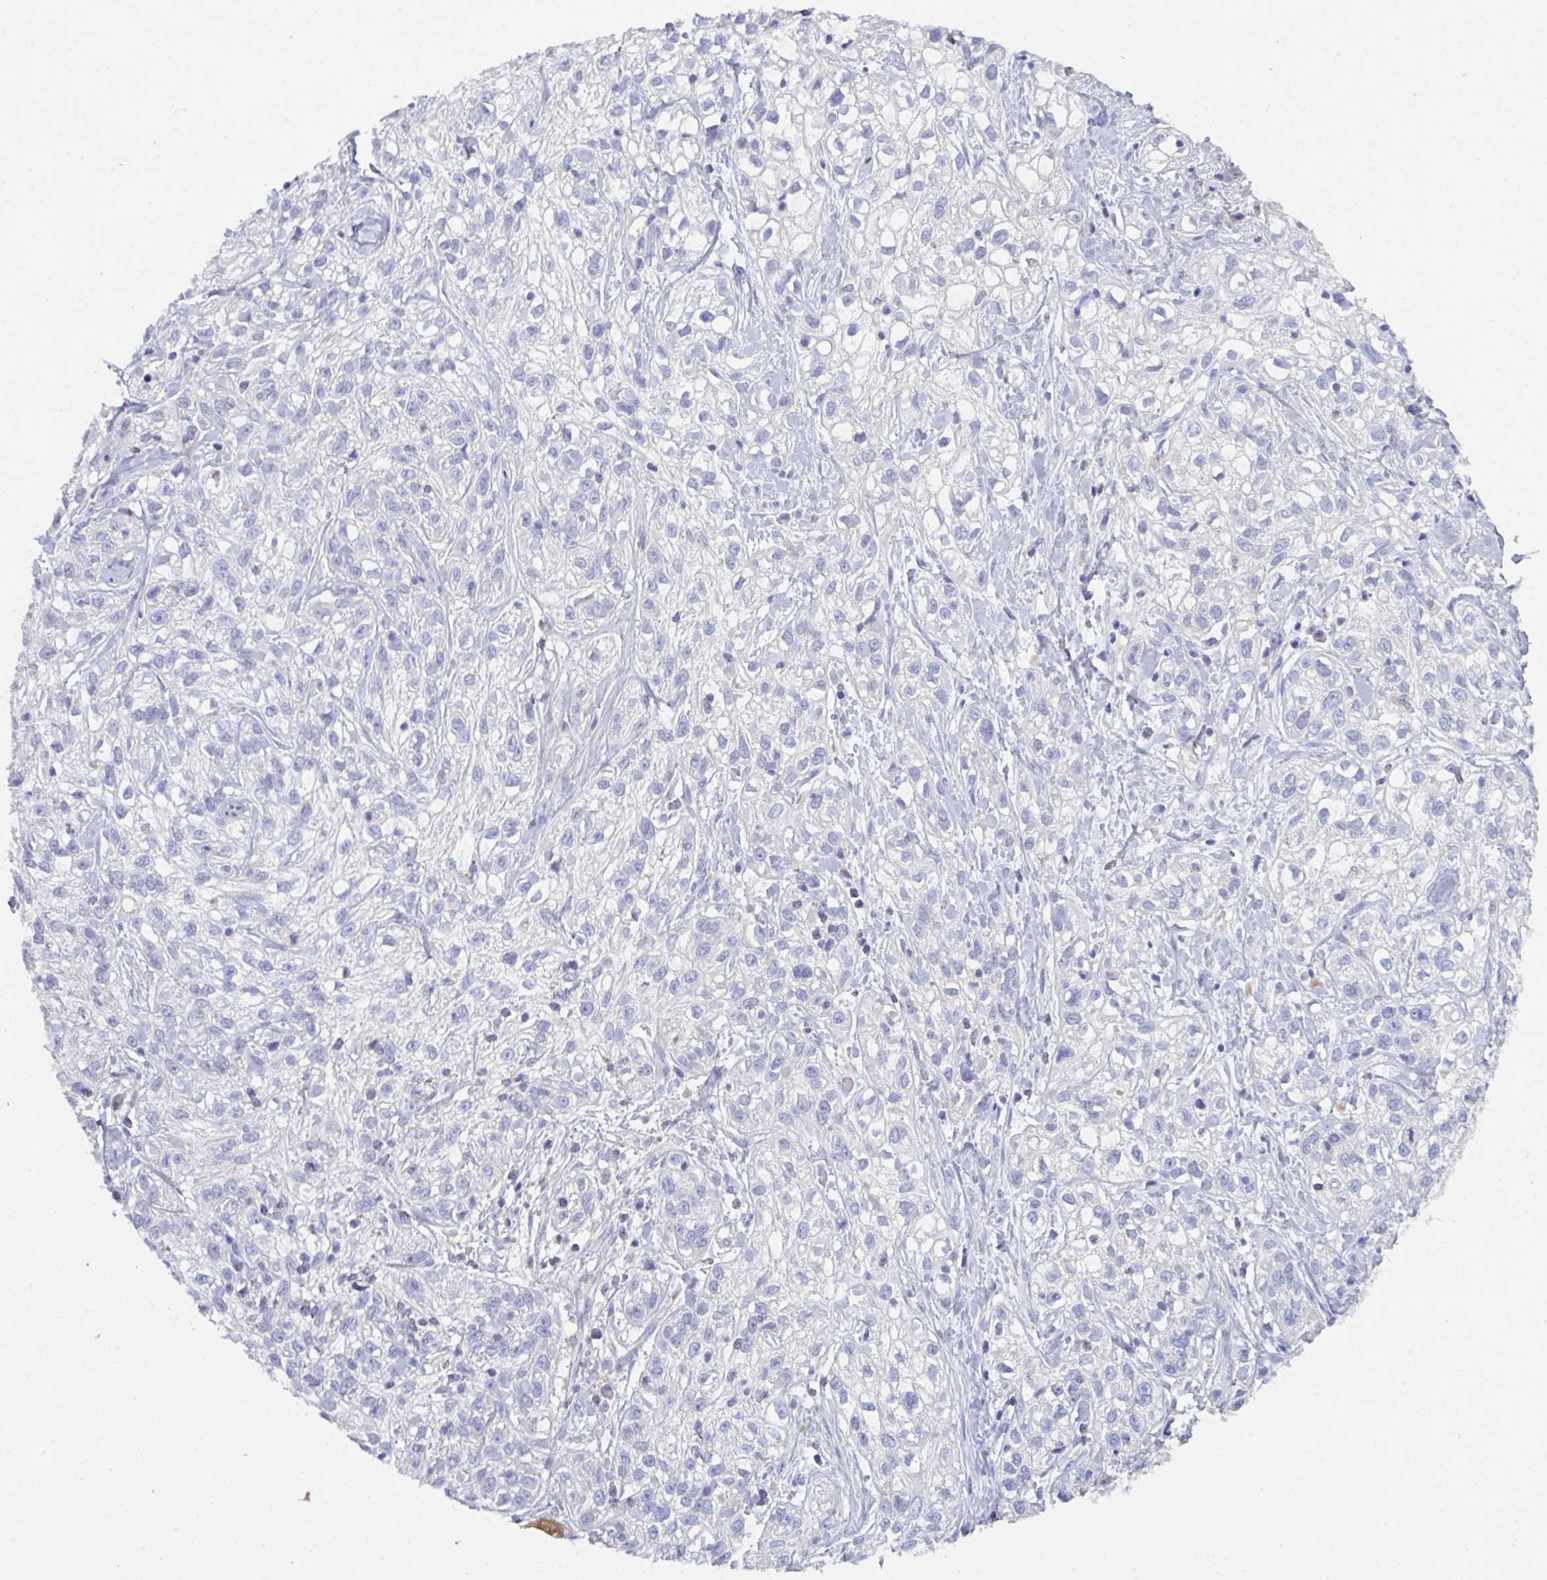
{"staining": {"intensity": "negative", "quantity": "none", "location": "none"}, "tissue": "skin cancer", "cell_type": "Tumor cells", "image_type": "cancer", "snomed": [{"axis": "morphology", "description": "Squamous cell carcinoma, NOS"}, {"axis": "topography", "description": "Skin"}], "caption": "High magnification brightfield microscopy of skin squamous cell carcinoma stained with DAB (brown) and counterstained with hematoxylin (blue): tumor cells show no significant expression.", "gene": "HGFAC", "patient": {"sex": "male", "age": 82}}